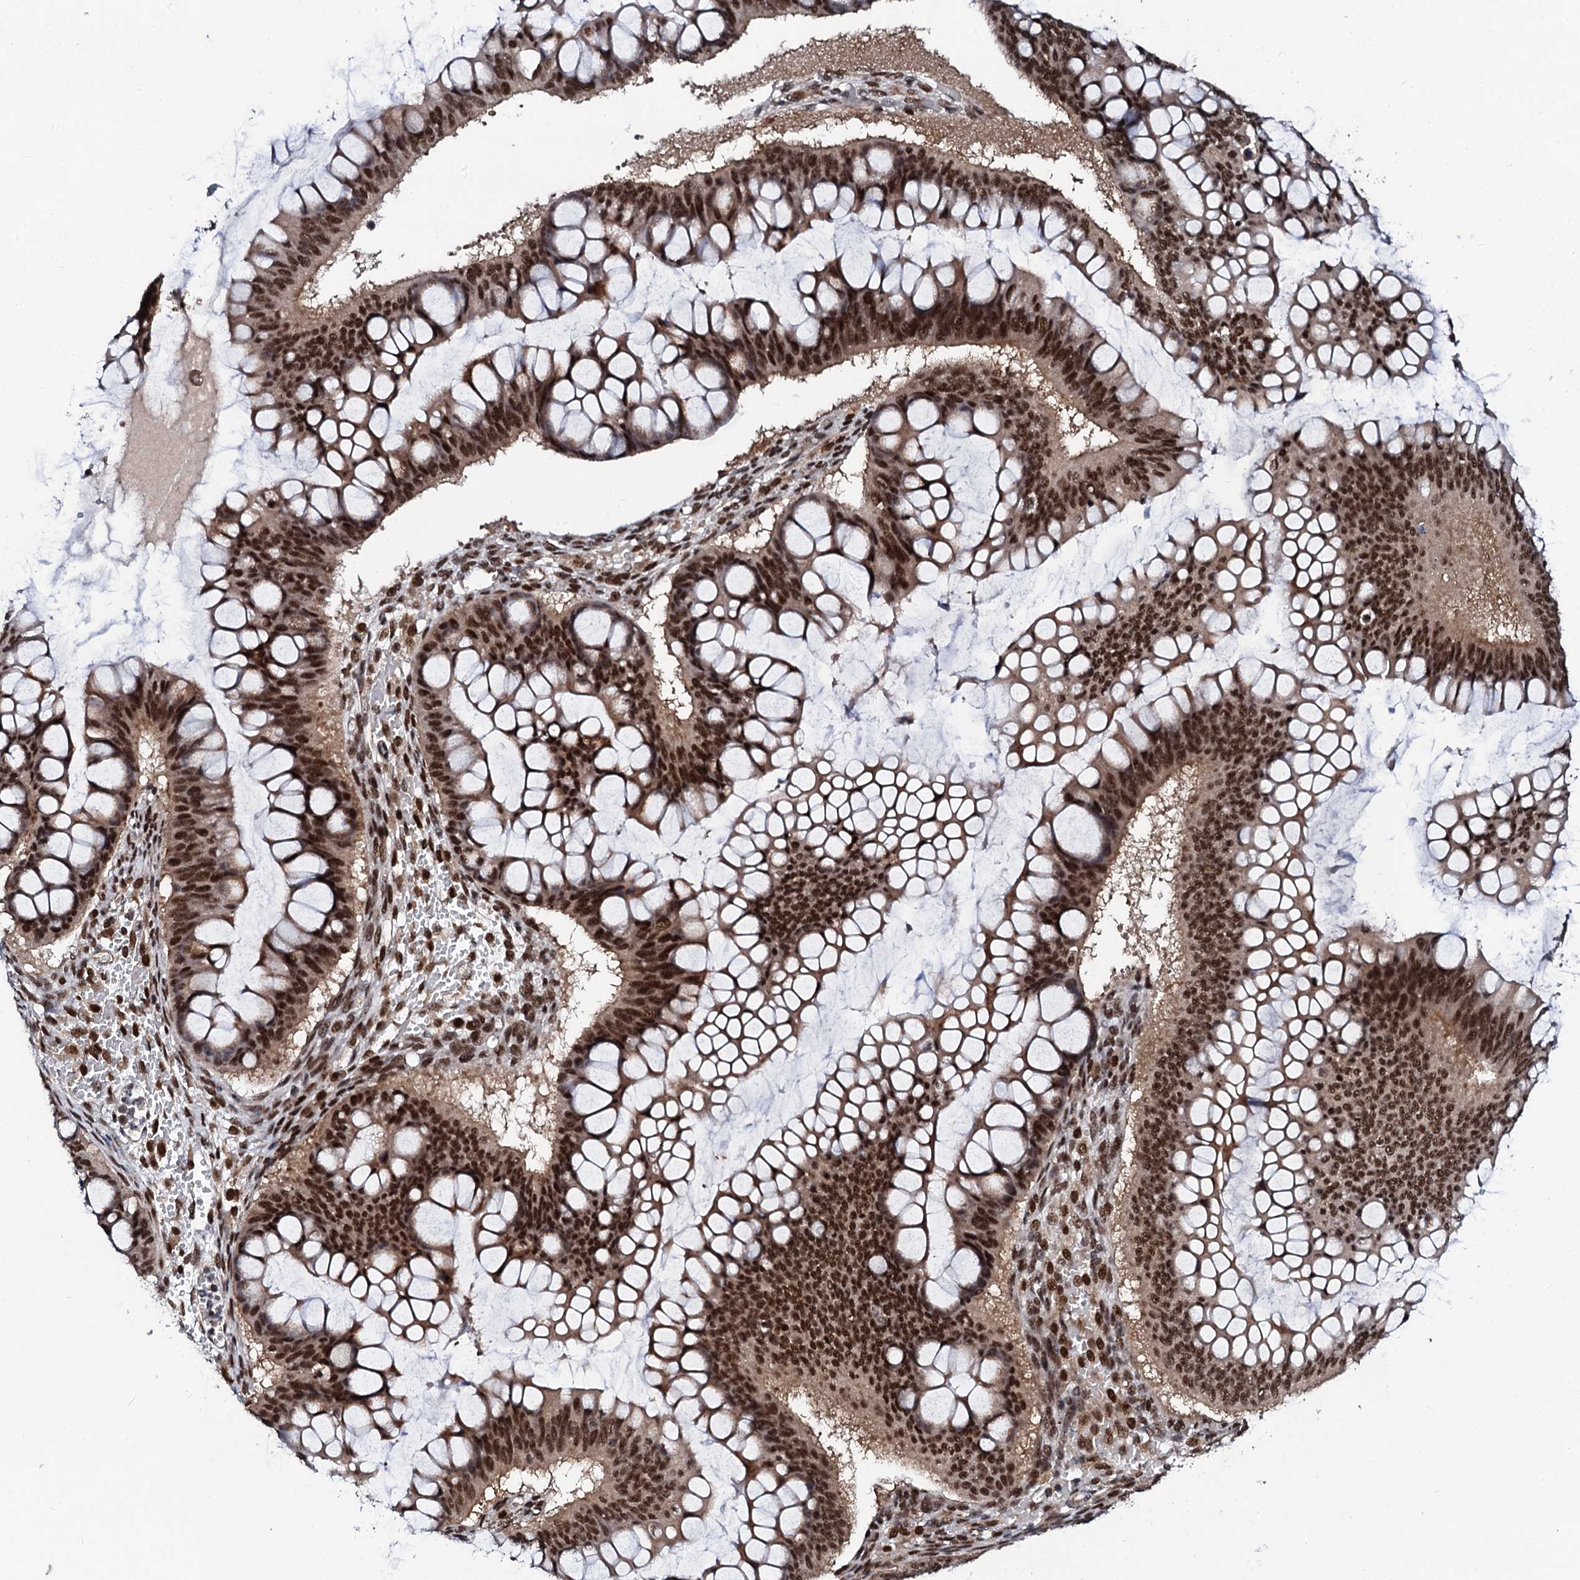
{"staining": {"intensity": "strong", "quantity": ">75%", "location": "cytoplasmic/membranous,nuclear"}, "tissue": "ovarian cancer", "cell_type": "Tumor cells", "image_type": "cancer", "snomed": [{"axis": "morphology", "description": "Cystadenocarcinoma, mucinous, NOS"}, {"axis": "topography", "description": "Ovary"}], "caption": "Protein expression by immunohistochemistry demonstrates strong cytoplasmic/membranous and nuclear positivity in about >75% of tumor cells in ovarian mucinous cystadenocarcinoma. (brown staining indicates protein expression, while blue staining denotes nuclei).", "gene": "CSTF3", "patient": {"sex": "female", "age": 73}}